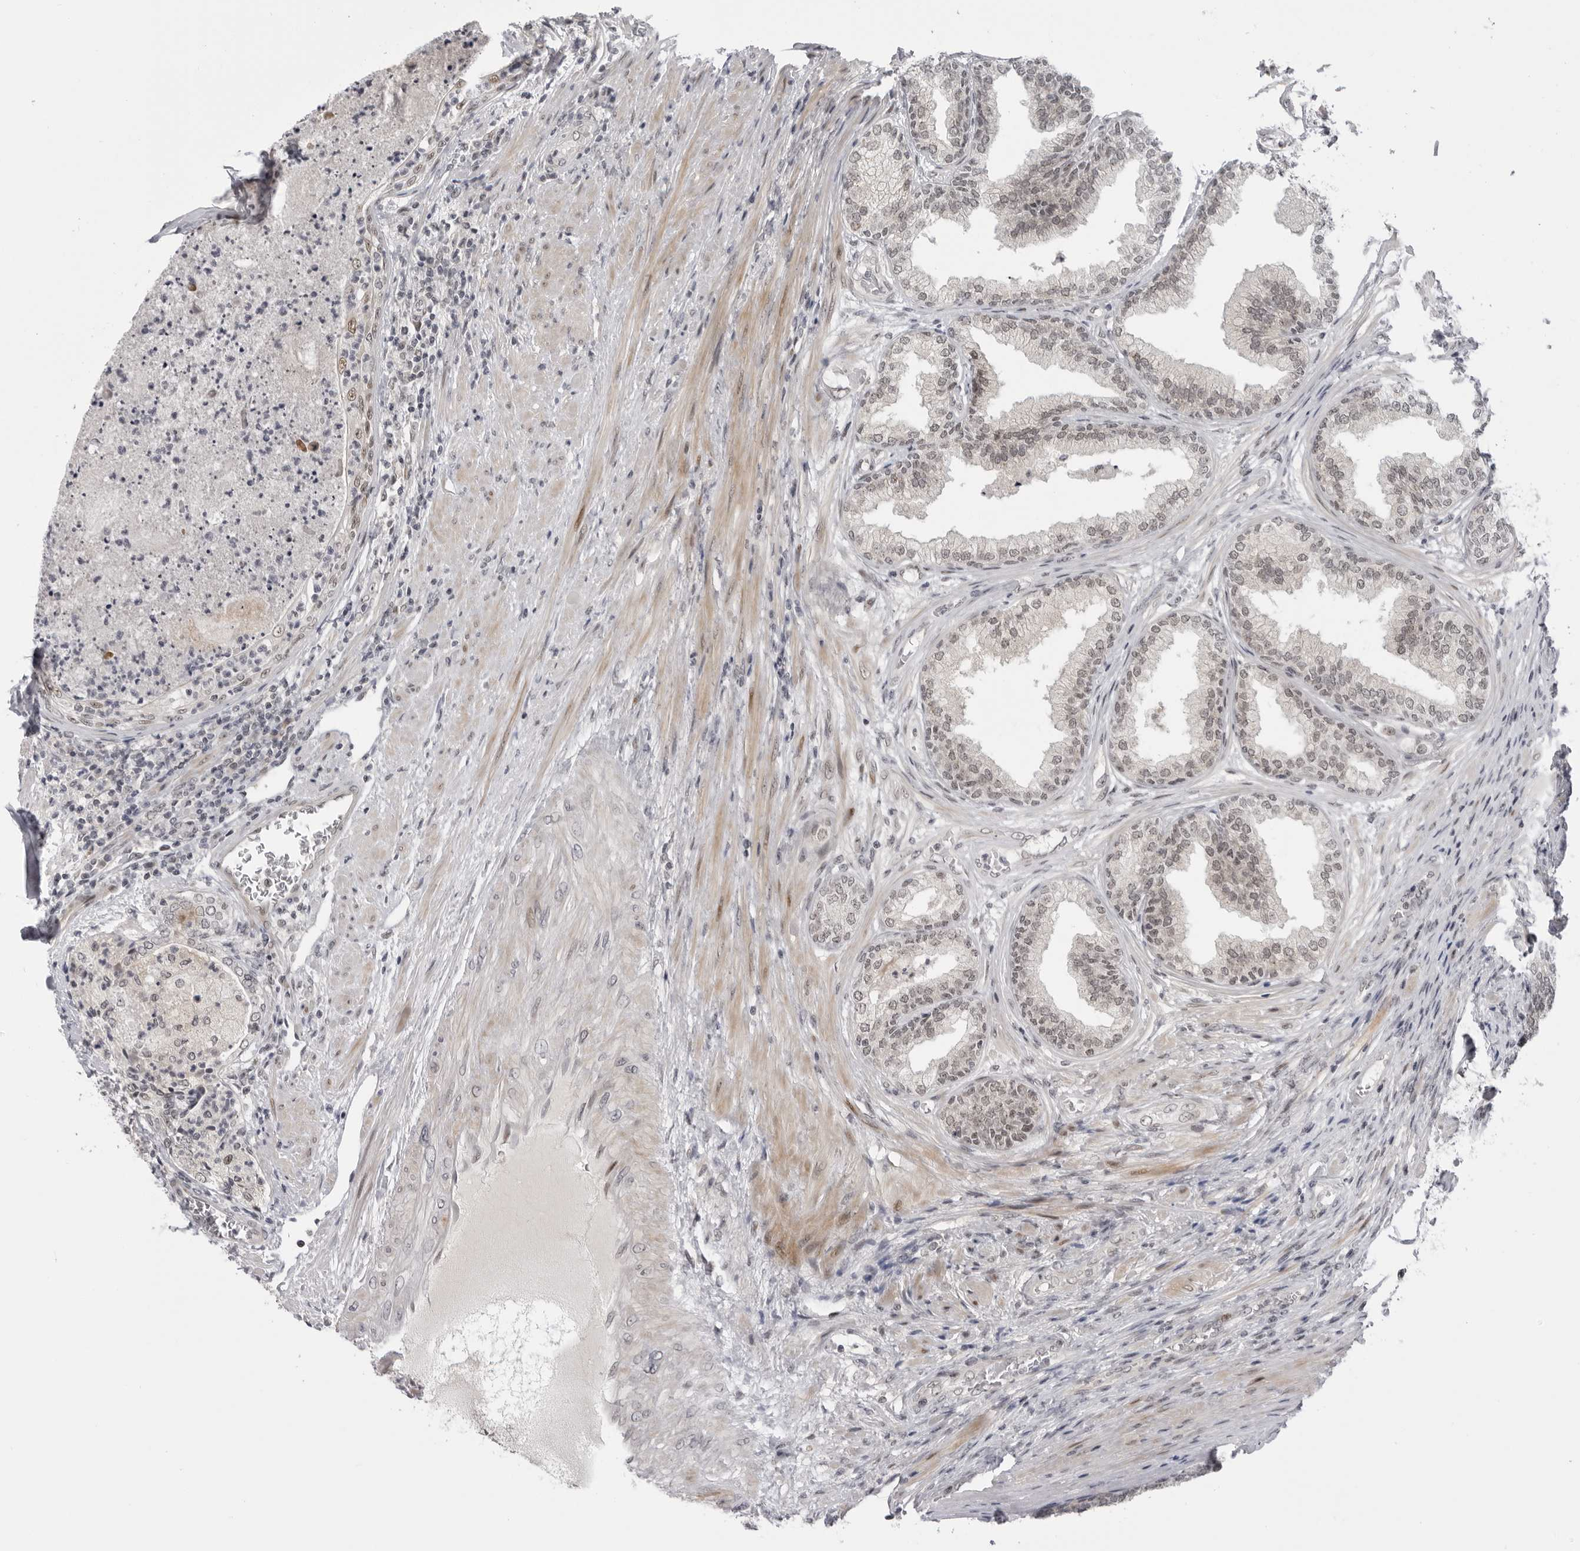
{"staining": {"intensity": "weak", "quantity": ">75%", "location": "nuclear"}, "tissue": "prostate", "cell_type": "Glandular cells", "image_type": "normal", "snomed": [{"axis": "morphology", "description": "Normal tissue, NOS"}, {"axis": "topography", "description": "Prostate"}], "caption": "This is a histology image of immunohistochemistry (IHC) staining of benign prostate, which shows weak staining in the nuclear of glandular cells.", "gene": "ALPK2", "patient": {"sex": "male", "age": 76}}